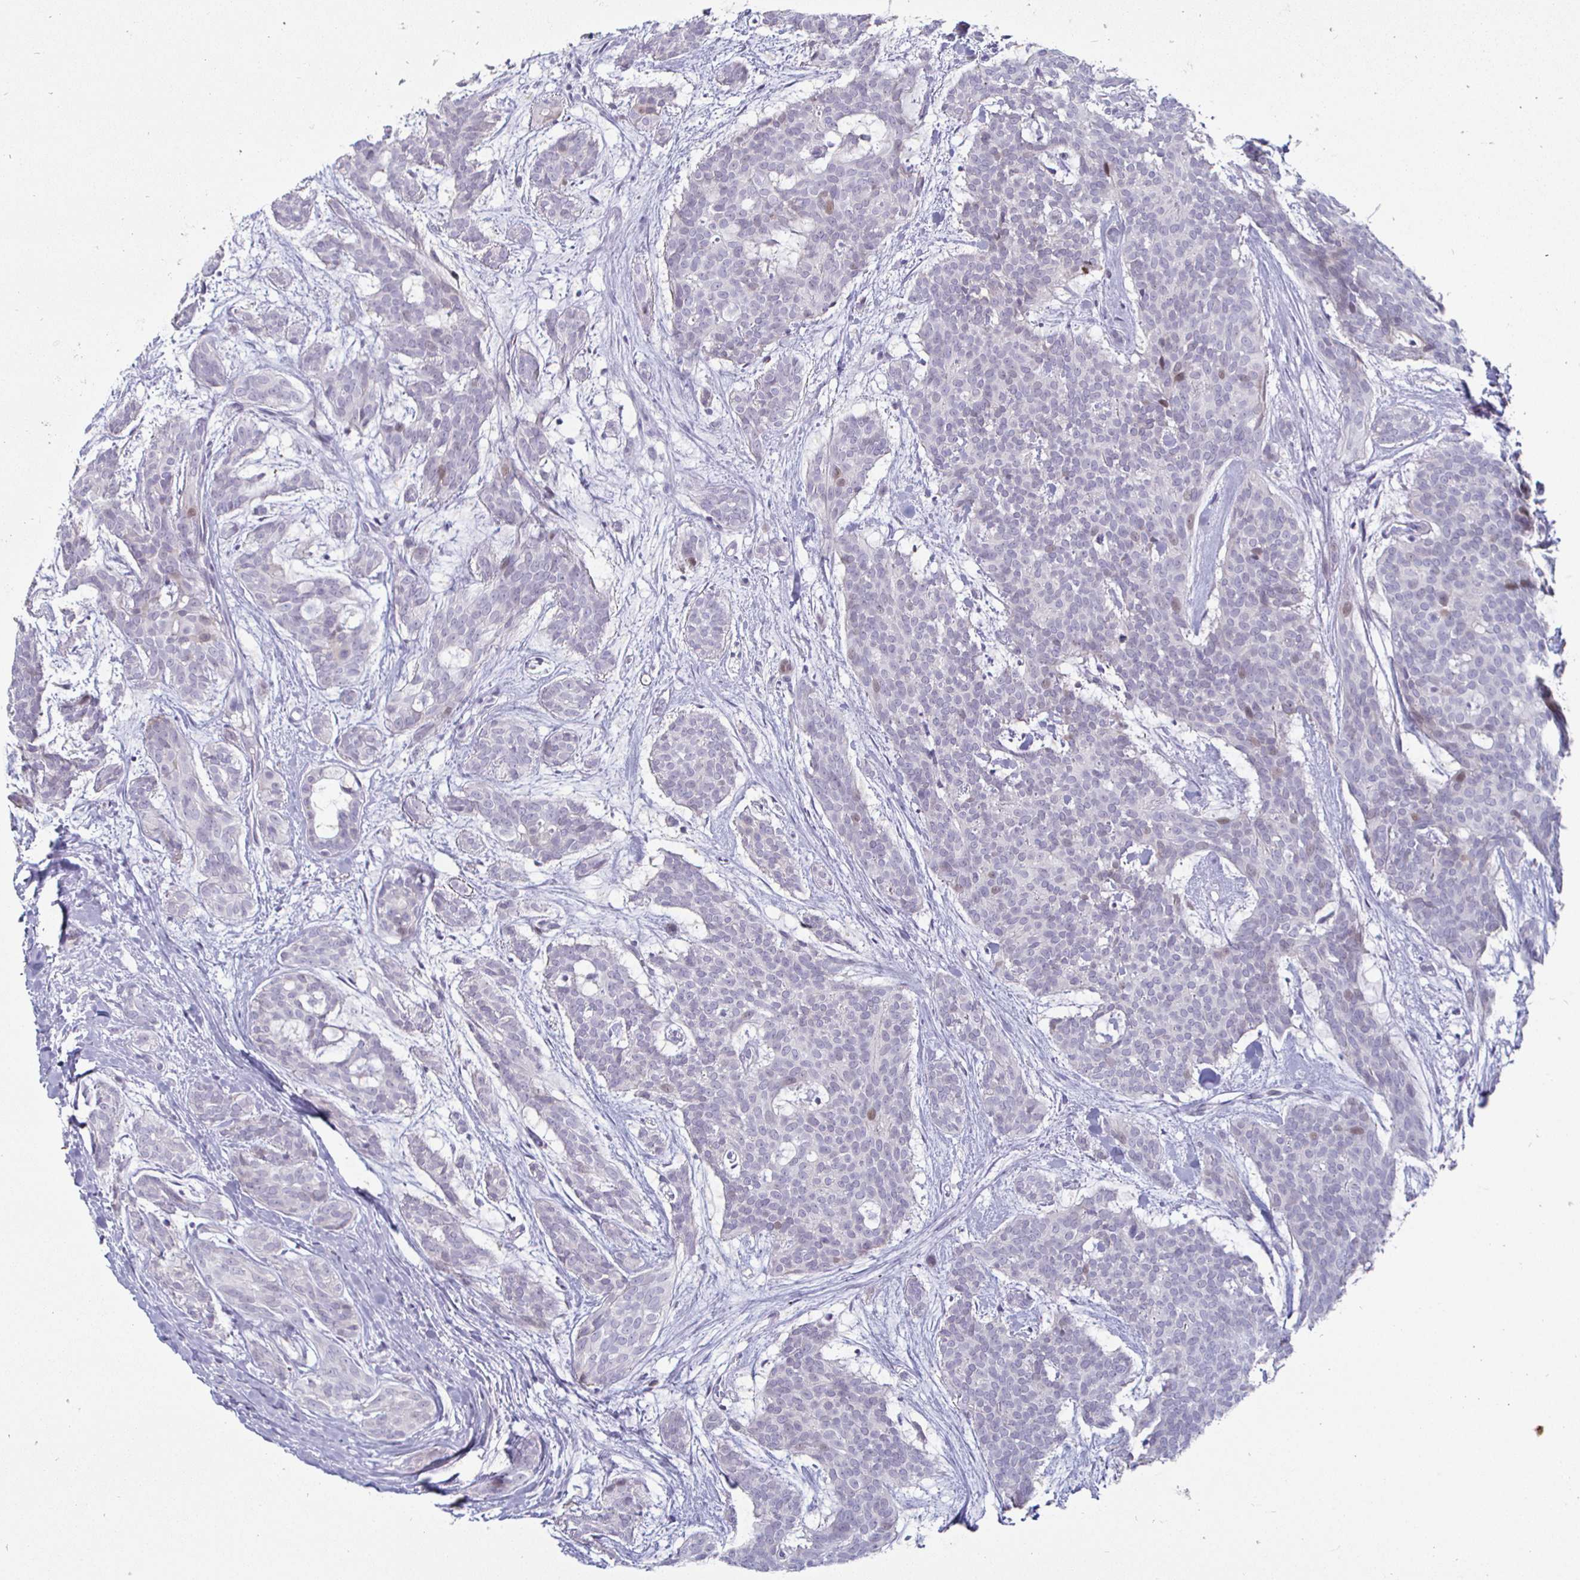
{"staining": {"intensity": "negative", "quantity": "none", "location": "none"}, "tissue": "head and neck cancer", "cell_type": "Tumor cells", "image_type": "cancer", "snomed": [{"axis": "morphology", "description": "Adenocarcinoma, NOS"}, {"axis": "topography", "description": "Head-Neck"}], "caption": "Tumor cells are negative for protein expression in human head and neck cancer (adenocarcinoma).", "gene": "DMRTB1", "patient": {"sex": "male", "age": 66}}